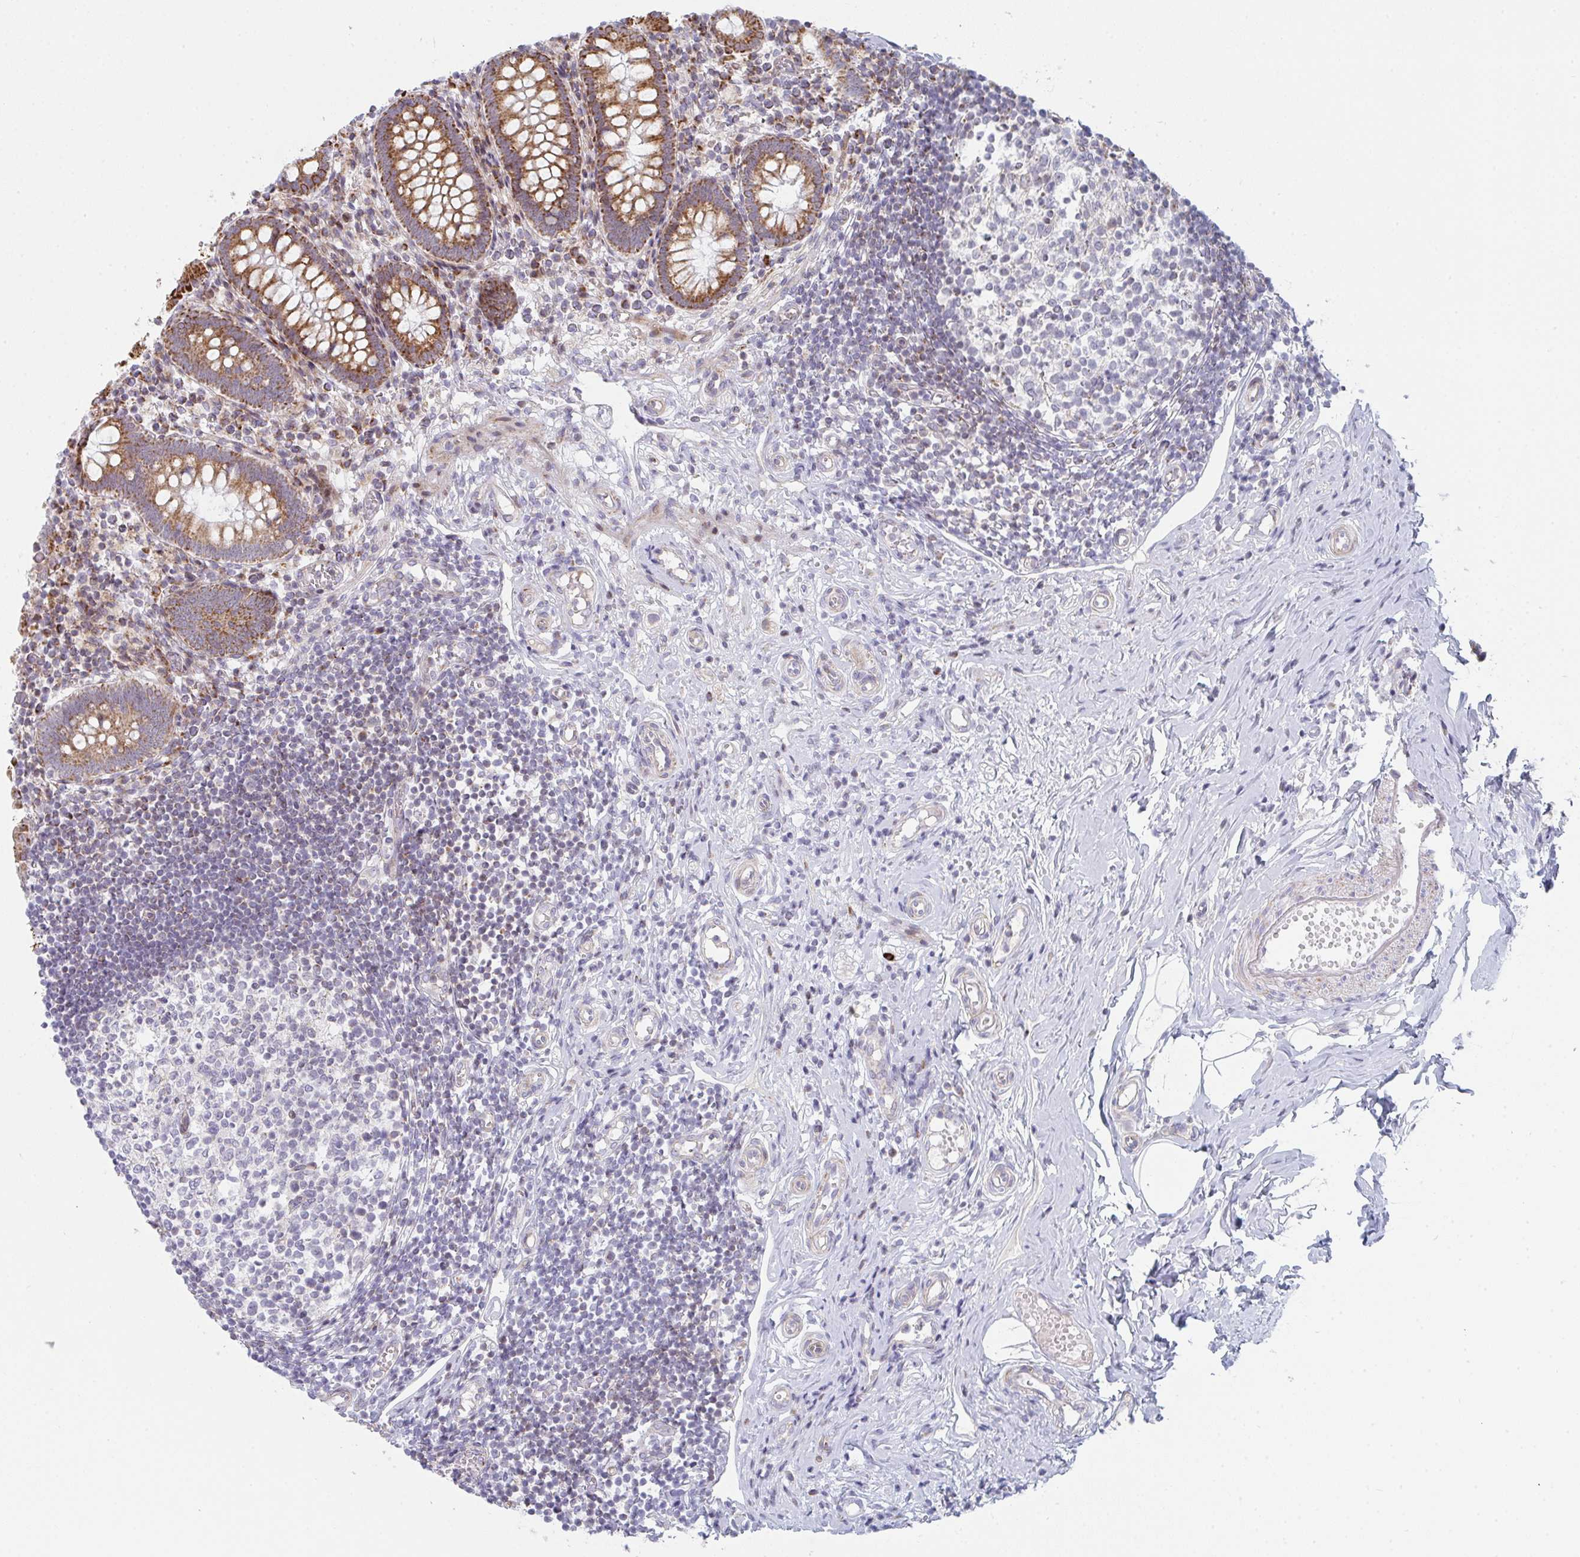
{"staining": {"intensity": "strong", "quantity": ">75%", "location": "cytoplasmic/membranous"}, "tissue": "appendix", "cell_type": "Glandular cells", "image_type": "normal", "snomed": [{"axis": "morphology", "description": "Normal tissue, NOS"}, {"axis": "topography", "description": "Appendix"}], "caption": "This is a micrograph of immunohistochemistry staining of unremarkable appendix, which shows strong expression in the cytoplasmic/membranous of glandular cells.", "gene": "PRKCH", "patient": {"sex": "female", "age": 17}}